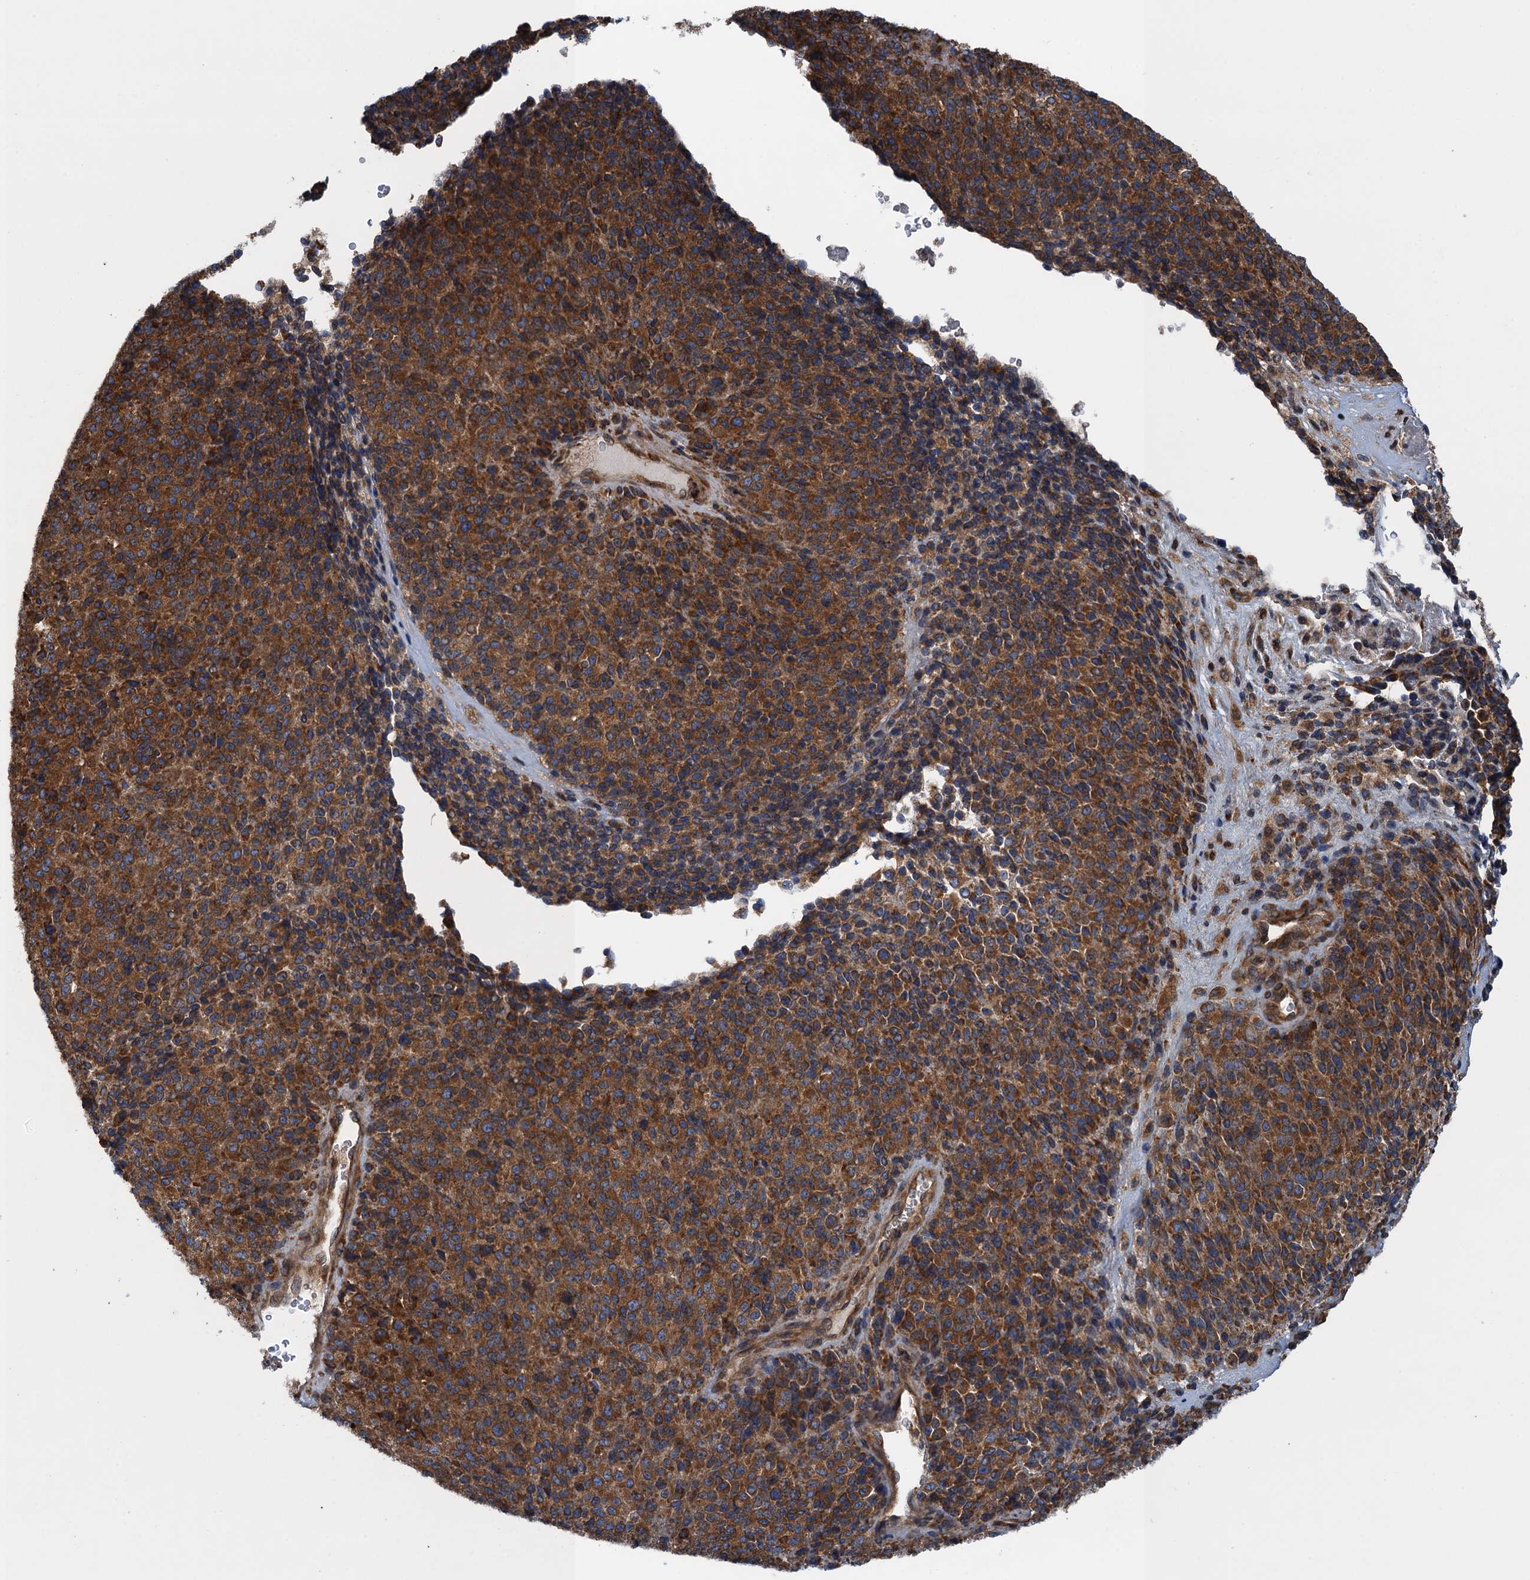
{"staining": {"intensity": "strong", "quantity": ">75%", "location": "cytoplasmic/membranous"}, "tissue": "melanoma", "cell_type": "Tumor cells", "image_type": "cancer", "snomed": [{"axis": "morphology", "description": "Malignant melanoma, Metastatic site"}, {"axis": "topography", "description": "Brain"}], "caption": "This is a histology image of immunohistochemistry staining of malignant melanoma (metastatic site), which shows strong staining in the cytoplasmic/membranous of tumor cells.", "gene": "MDM1", "patient": {"sex": "female", "age": 56}}